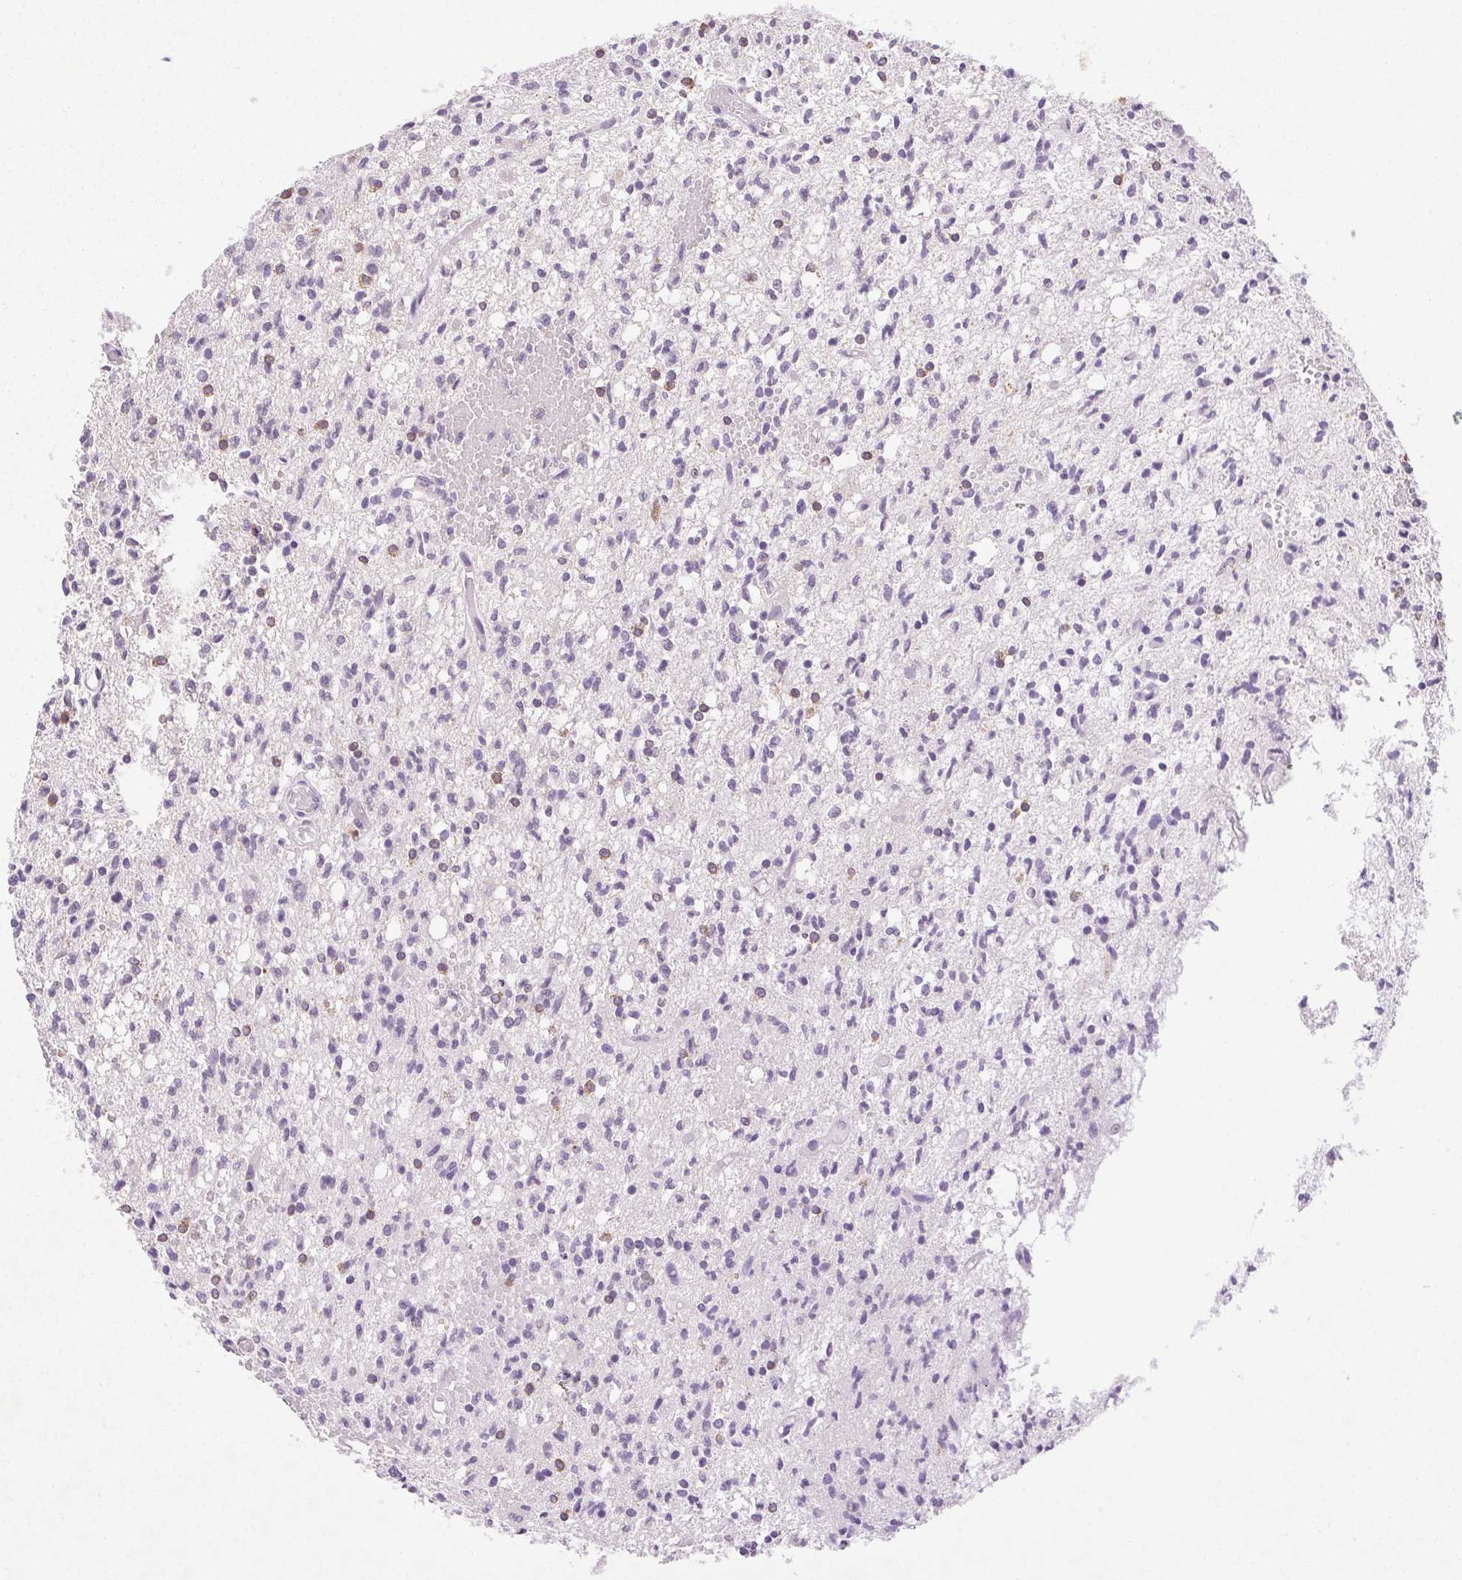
{"staining": {"intensity": "negative", "quantity": "none", "location": "none"}, "tissue": "glioma", "cell_type": "Tumor cells", "image_type": "cancer", "snomed": [{"axis": "morphology", "description": "Glioma, malignant, Low grade"}, {"axis": "topography", "description": "Brain"}], "caption": "Immunohistochemistry (IHC) image of low-grade glioma (malignant) stained for a protein (brown), which reveals no positivity in tumor cells. (DAB (3,3'-diaminobenzidine) IHC, high magnification).", "gene": "EMX2", "patient": {"sex": "male", "age": 64}}